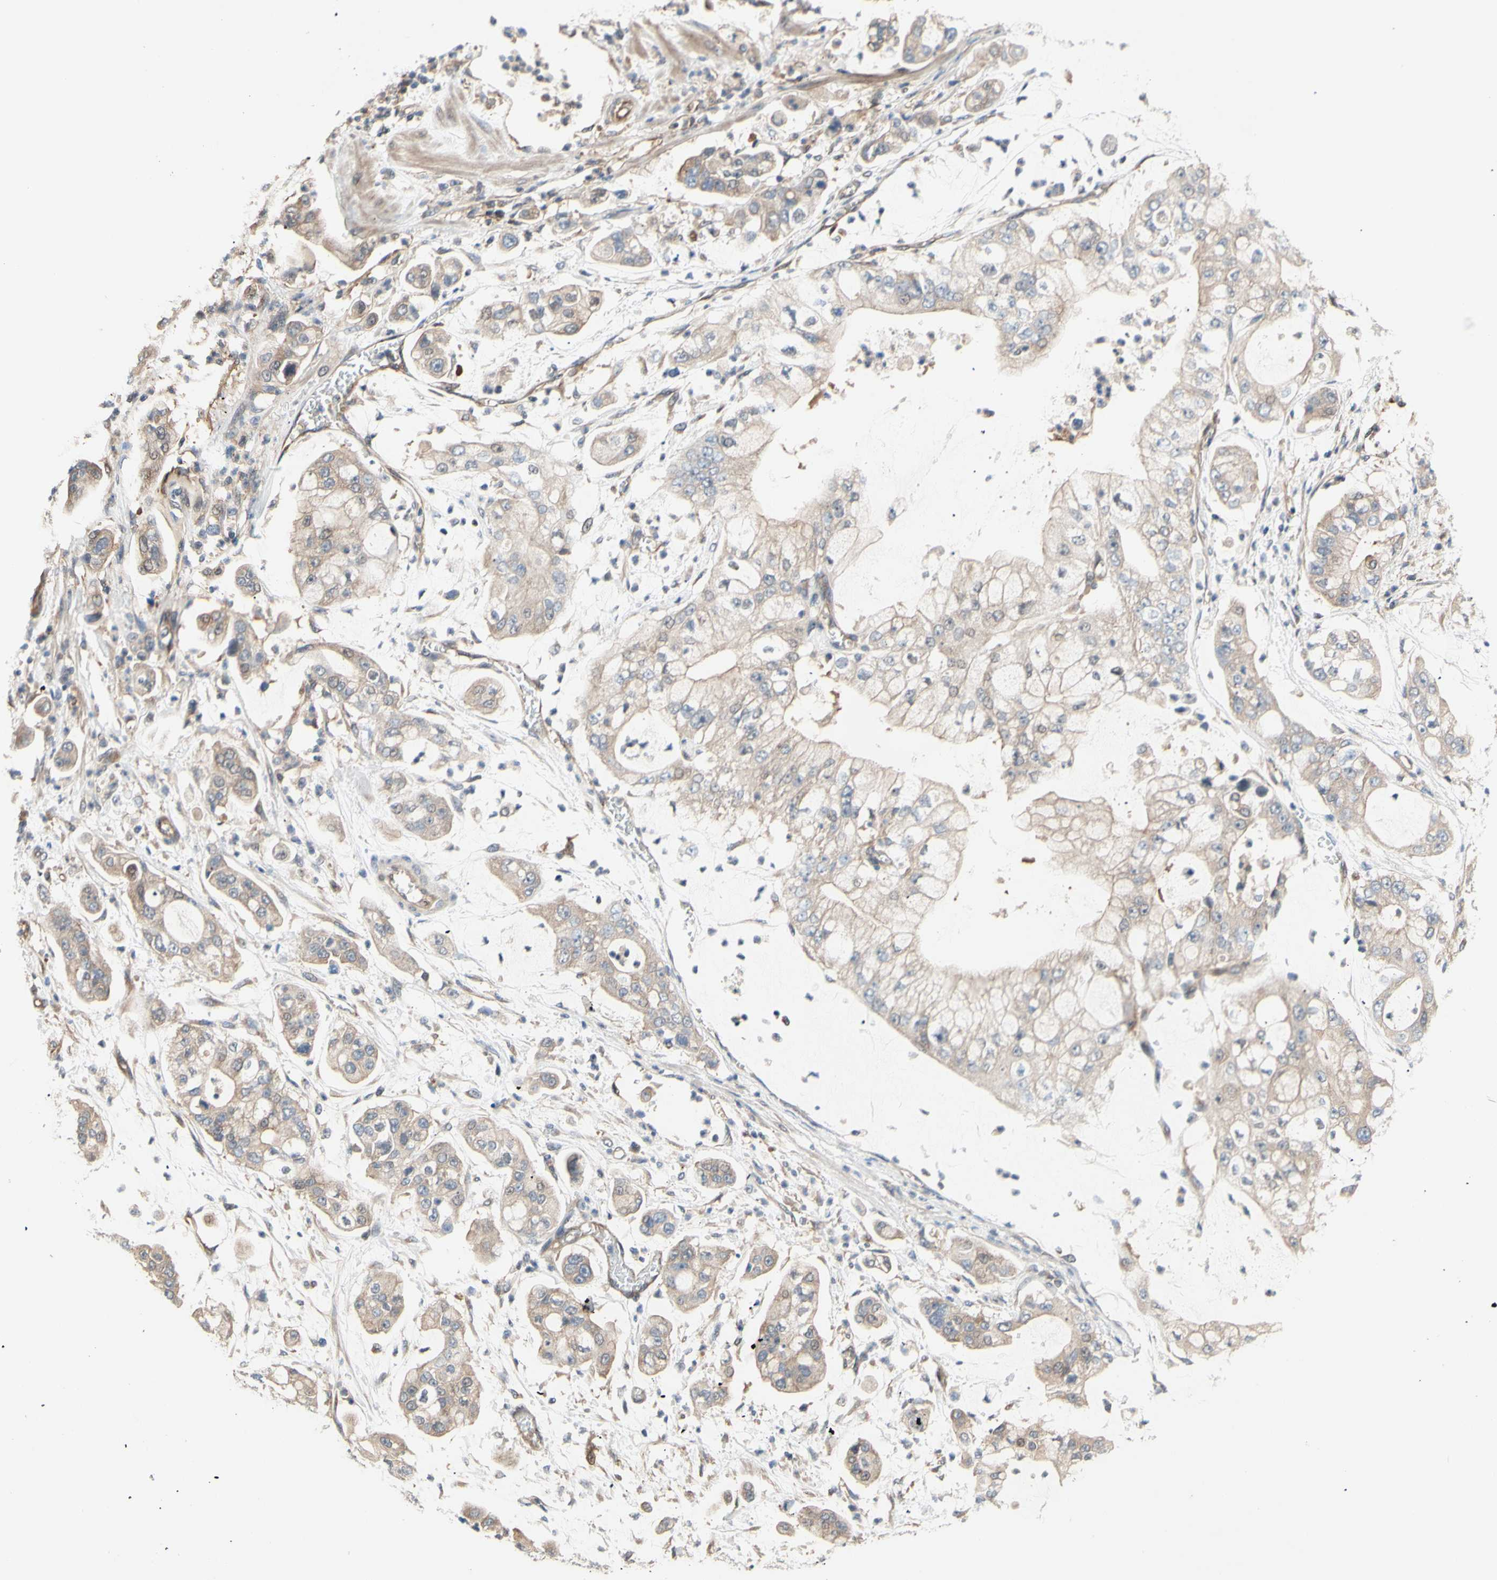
{"staining": {"intensity": "weak", "quantity": ">75%", "location": "cytoplasmic/membranous"}, "tissue": "stomach cancer", "cell_type": "Tumor cells", "image_type": "cancer", "snomed": [{"axis": "morphology", "description": "Adenocarcinoma, NOS"}, {"axis": "topography", "description": "Stomach"}], "caption": "Immunohistochemistry (IHC) (DAB) staining of human stomach cancer (adenocarcinoma) demonstrates weak cytoplasmic/membranous protein expression in approximately >75% of tumor cells.", "gene": "DYNLRB1", "patient": {"sex": "male", "age": 76}}